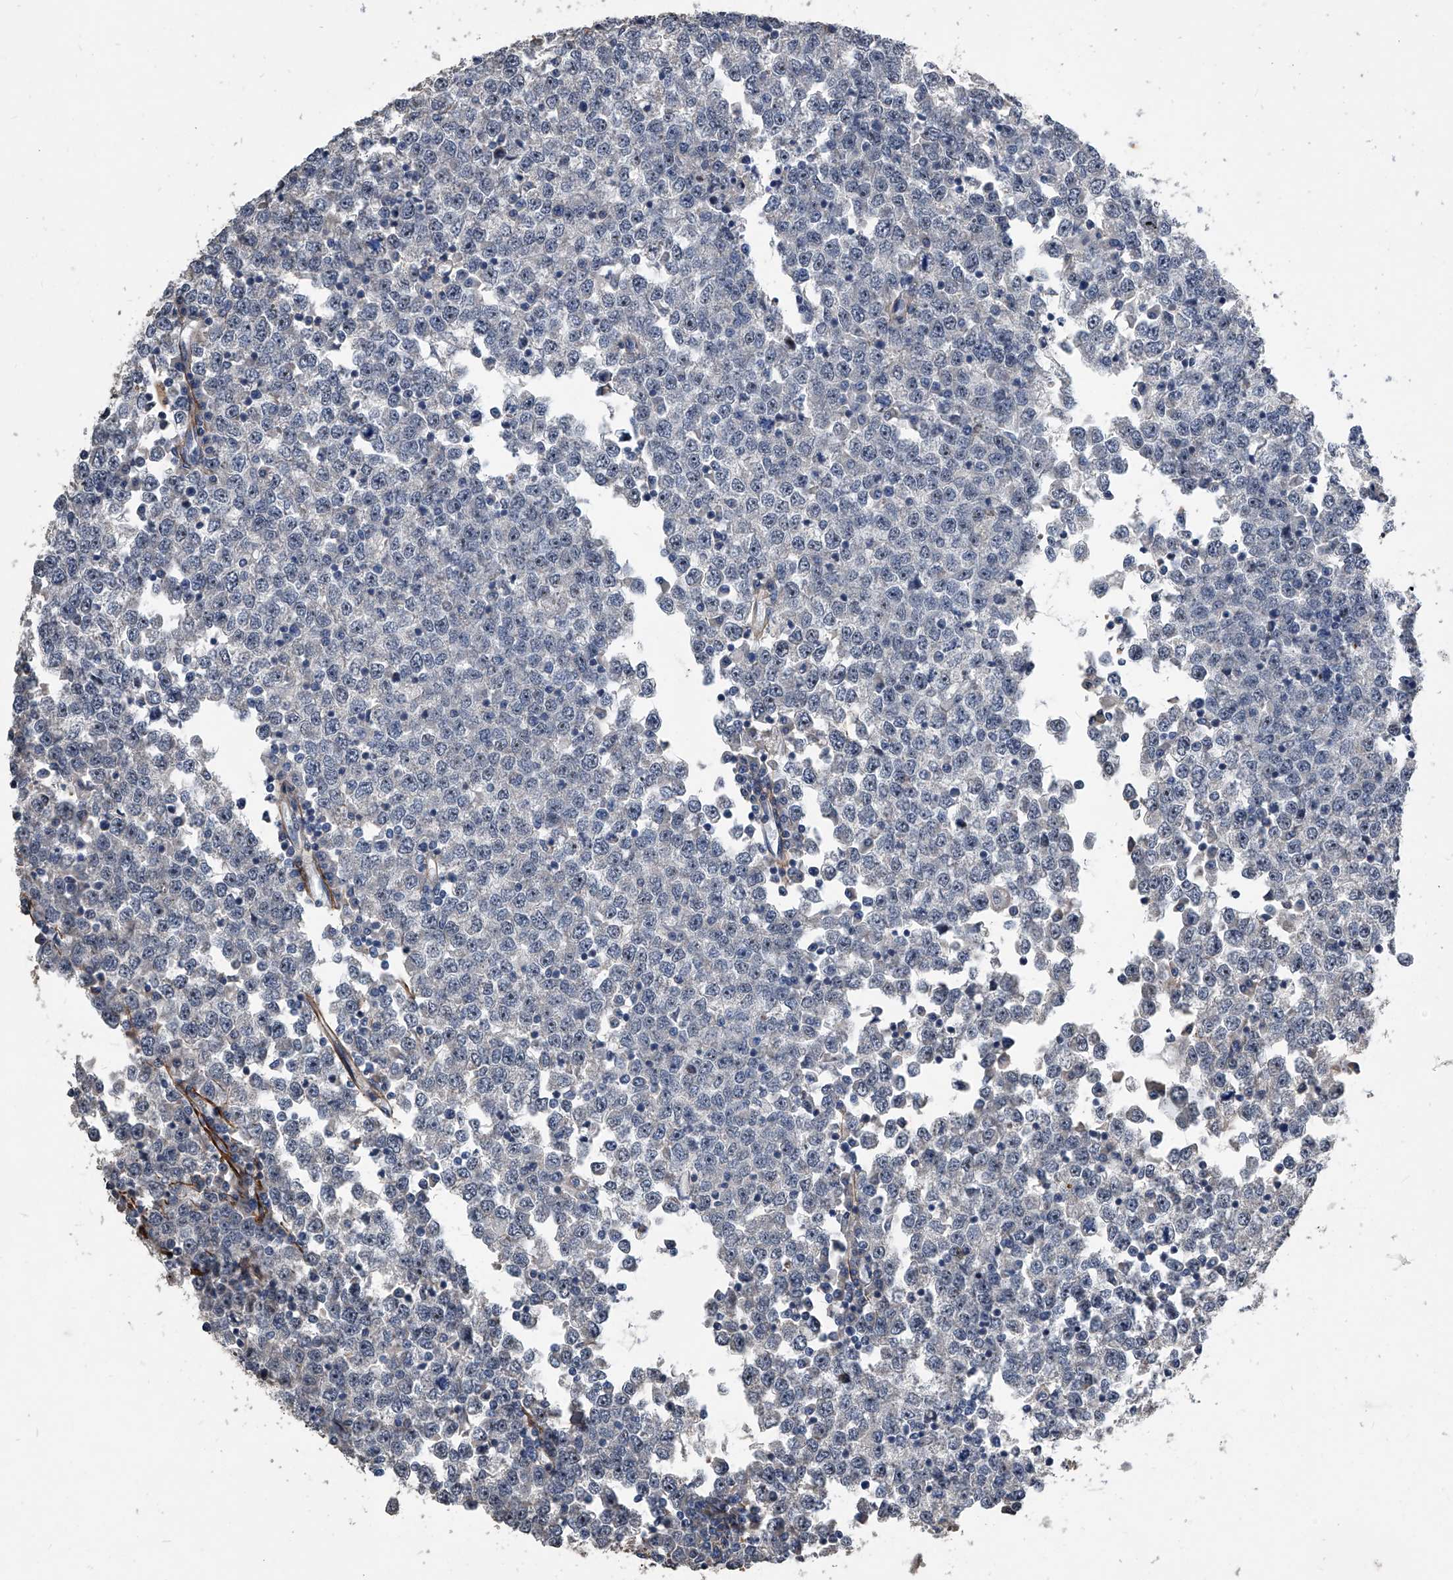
{"staining": {"intensity": "strong", "quantity": "25%-75%", "location": "nuclear"}, "tissue": "testis cancer", "cell_type": "Tumor cells", "image_type": "cancer", "snomed": [{"axis": "morphology", "description": "Seminoma, NOS"}, {"axis": "topography", "description": "Testis"}], "caption": "IHC (DAB (3,3'-diaminobenzidine)) staining of testis cancer demonstrates strong nuclear protein staining in about 25%-75% of tumor cells.", "gene": "PHACTR1", "patient": {"sex": "male", "age": 65}}